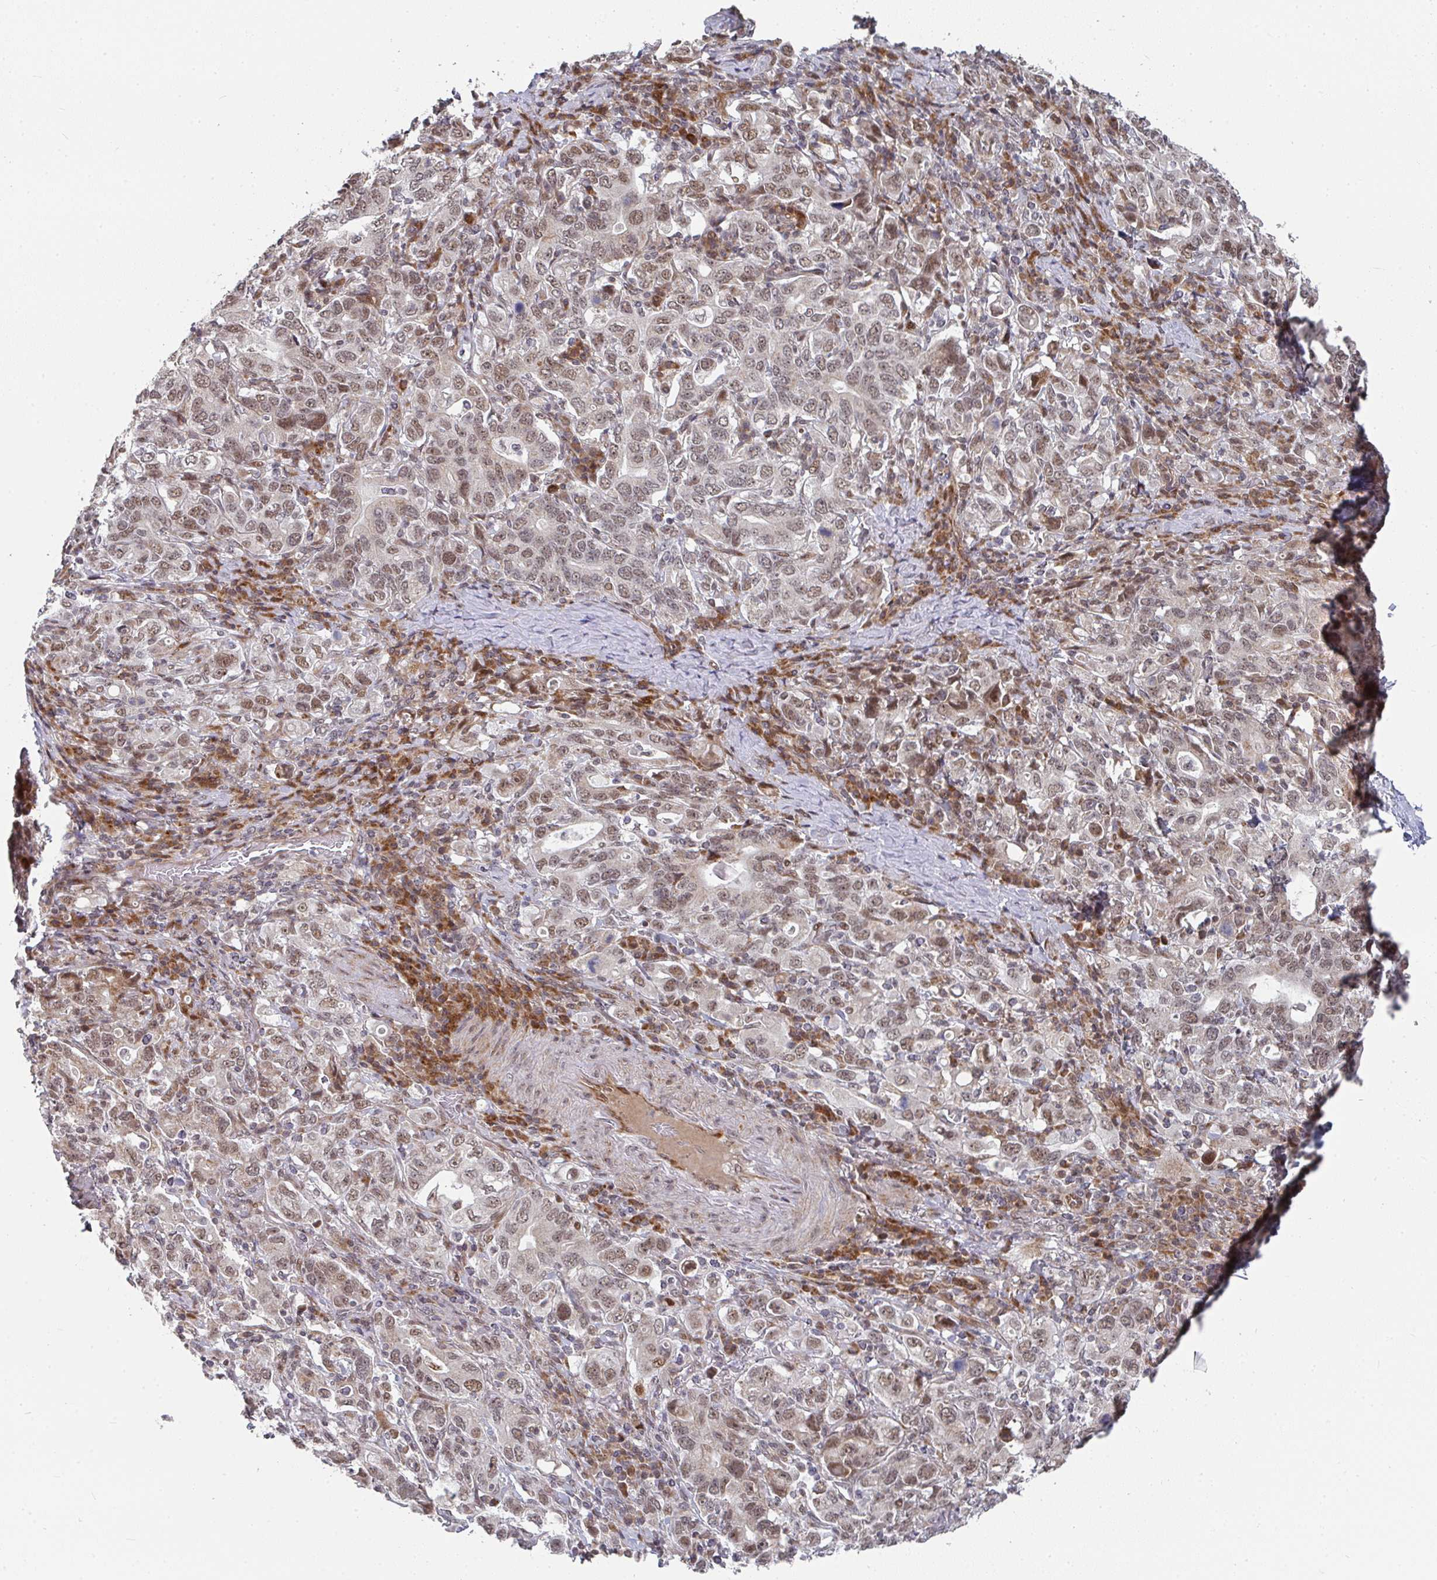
{"staining": {"intensity": "moderate", "quantity": ">75%", "location": "nuclear"}, "tissue": "stomach cancer", "cell_type": "Tumor cells", "image_type": "cancer", "snomed": [{"axis": "morphology", "description": "Adenocarcinoma, NOS"}, {"axis": "topography", "description": "Stomach, upper"}, {"axis": "topography", "description": "Stomach"}], "caption": "DAB immunohistochemical staining of adenocarcinoma (stomach) shows moderate nuclear protein expression in about >75% of tumor cells. (brown staining indicates protein expression, while blue staining denotes nuclei).", "gene": "RBBP5", "patient": {"sex": "male", "age": 62}}